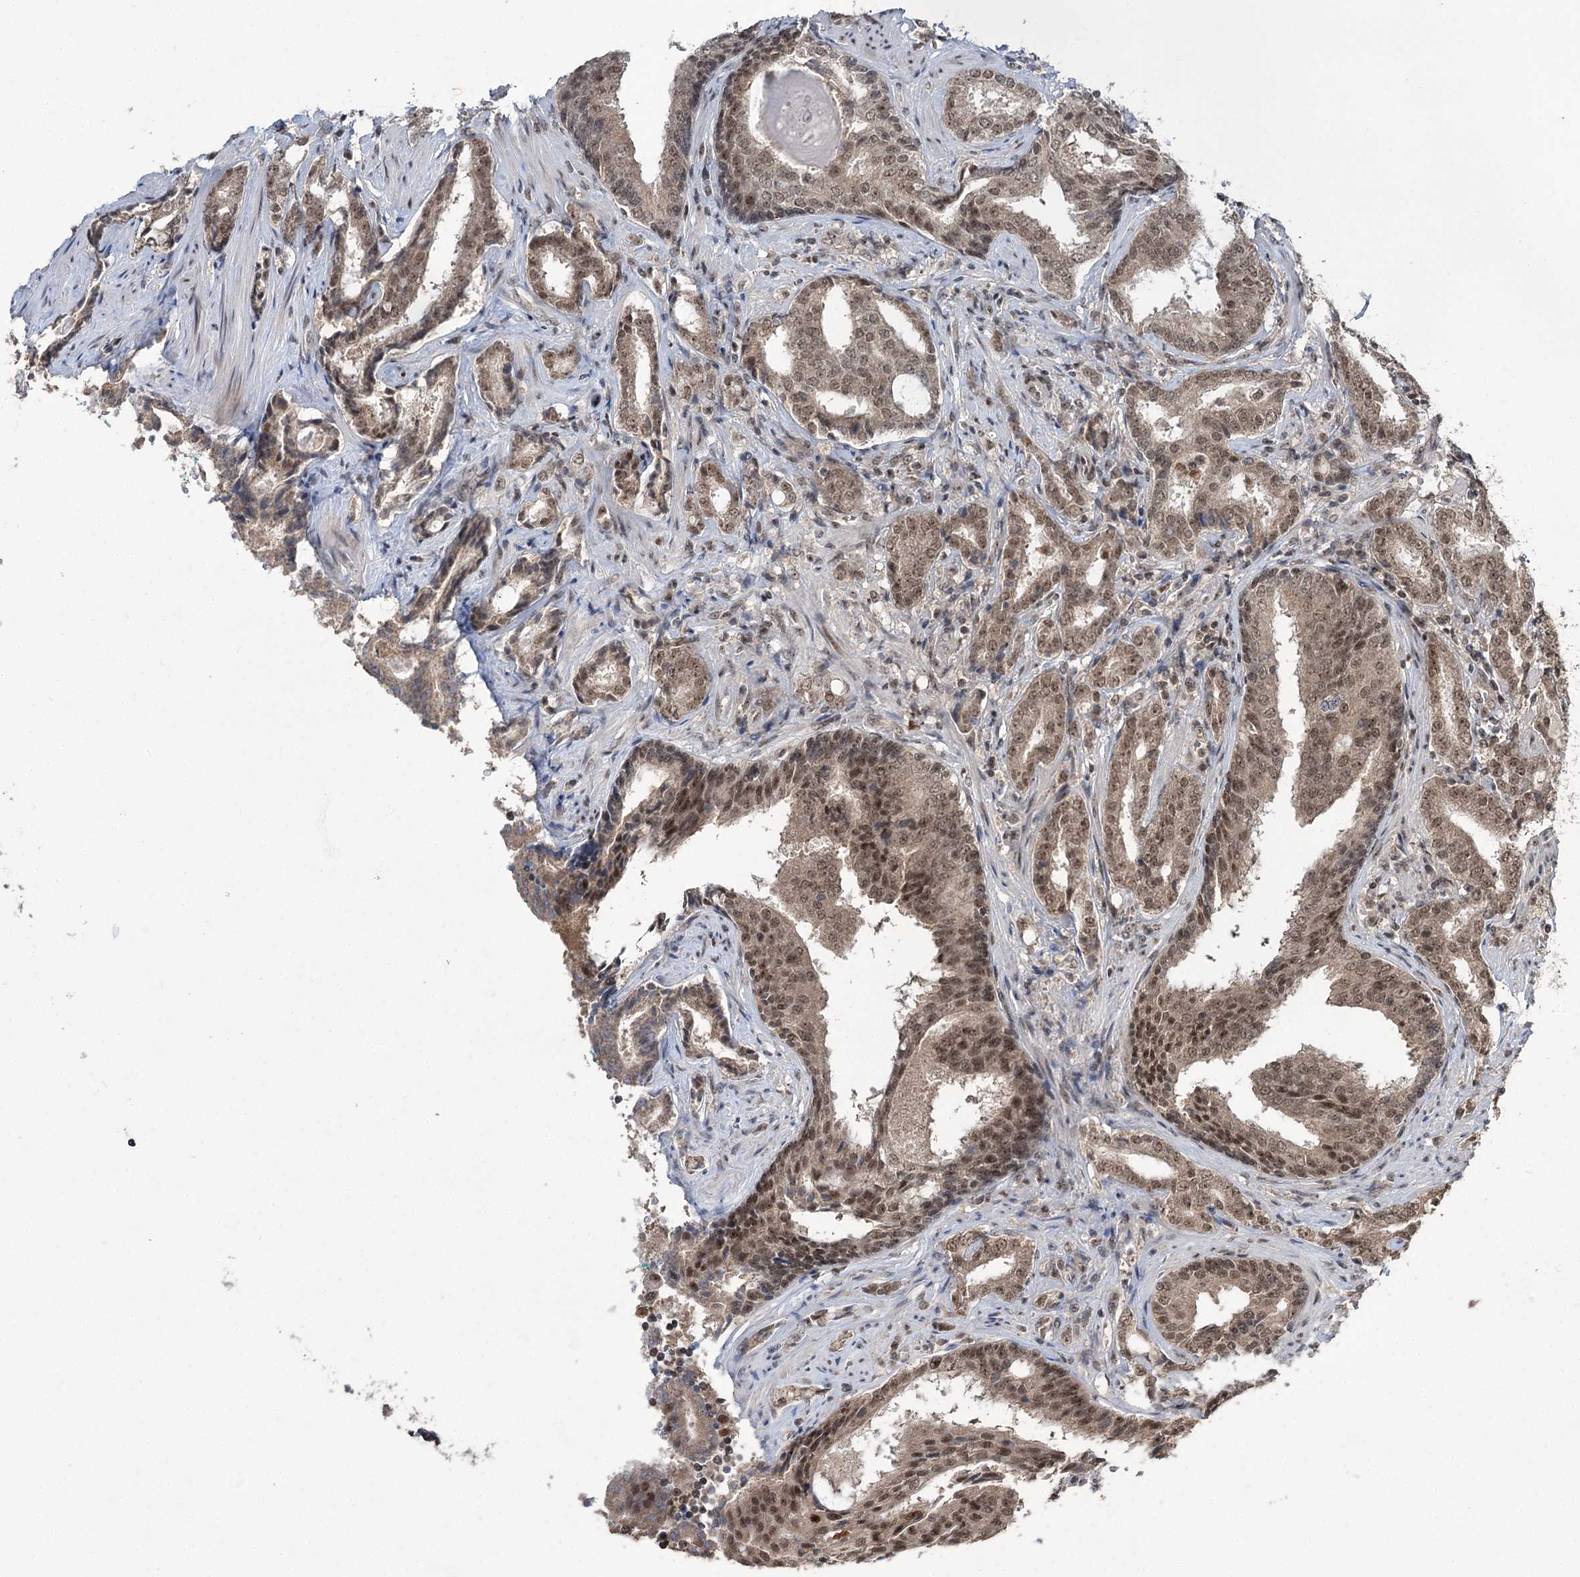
{"staining": {"intensity": "moderate", "quantity": ">75%", "location": "cytoplasmic/membranous,nuclear"}, "tissue": "prostate cancer", "cell_type": "Tumor cells", "image_type": "cancer", "snomed": [{"axis": "morphology", "description": "Adenocarcinoma, High grade"}, {"axis": "topography", "description": "Prostate"}], "caption": "Brown immunohistochemical staining in prostate adenocarcinoma (high-grade) displays moderate cytoplasmic/membranous and nuclear positivity in about >75% of tumor cells.", "gene": "ERCC3", "patient": {"sex": "male", "age": 63}}